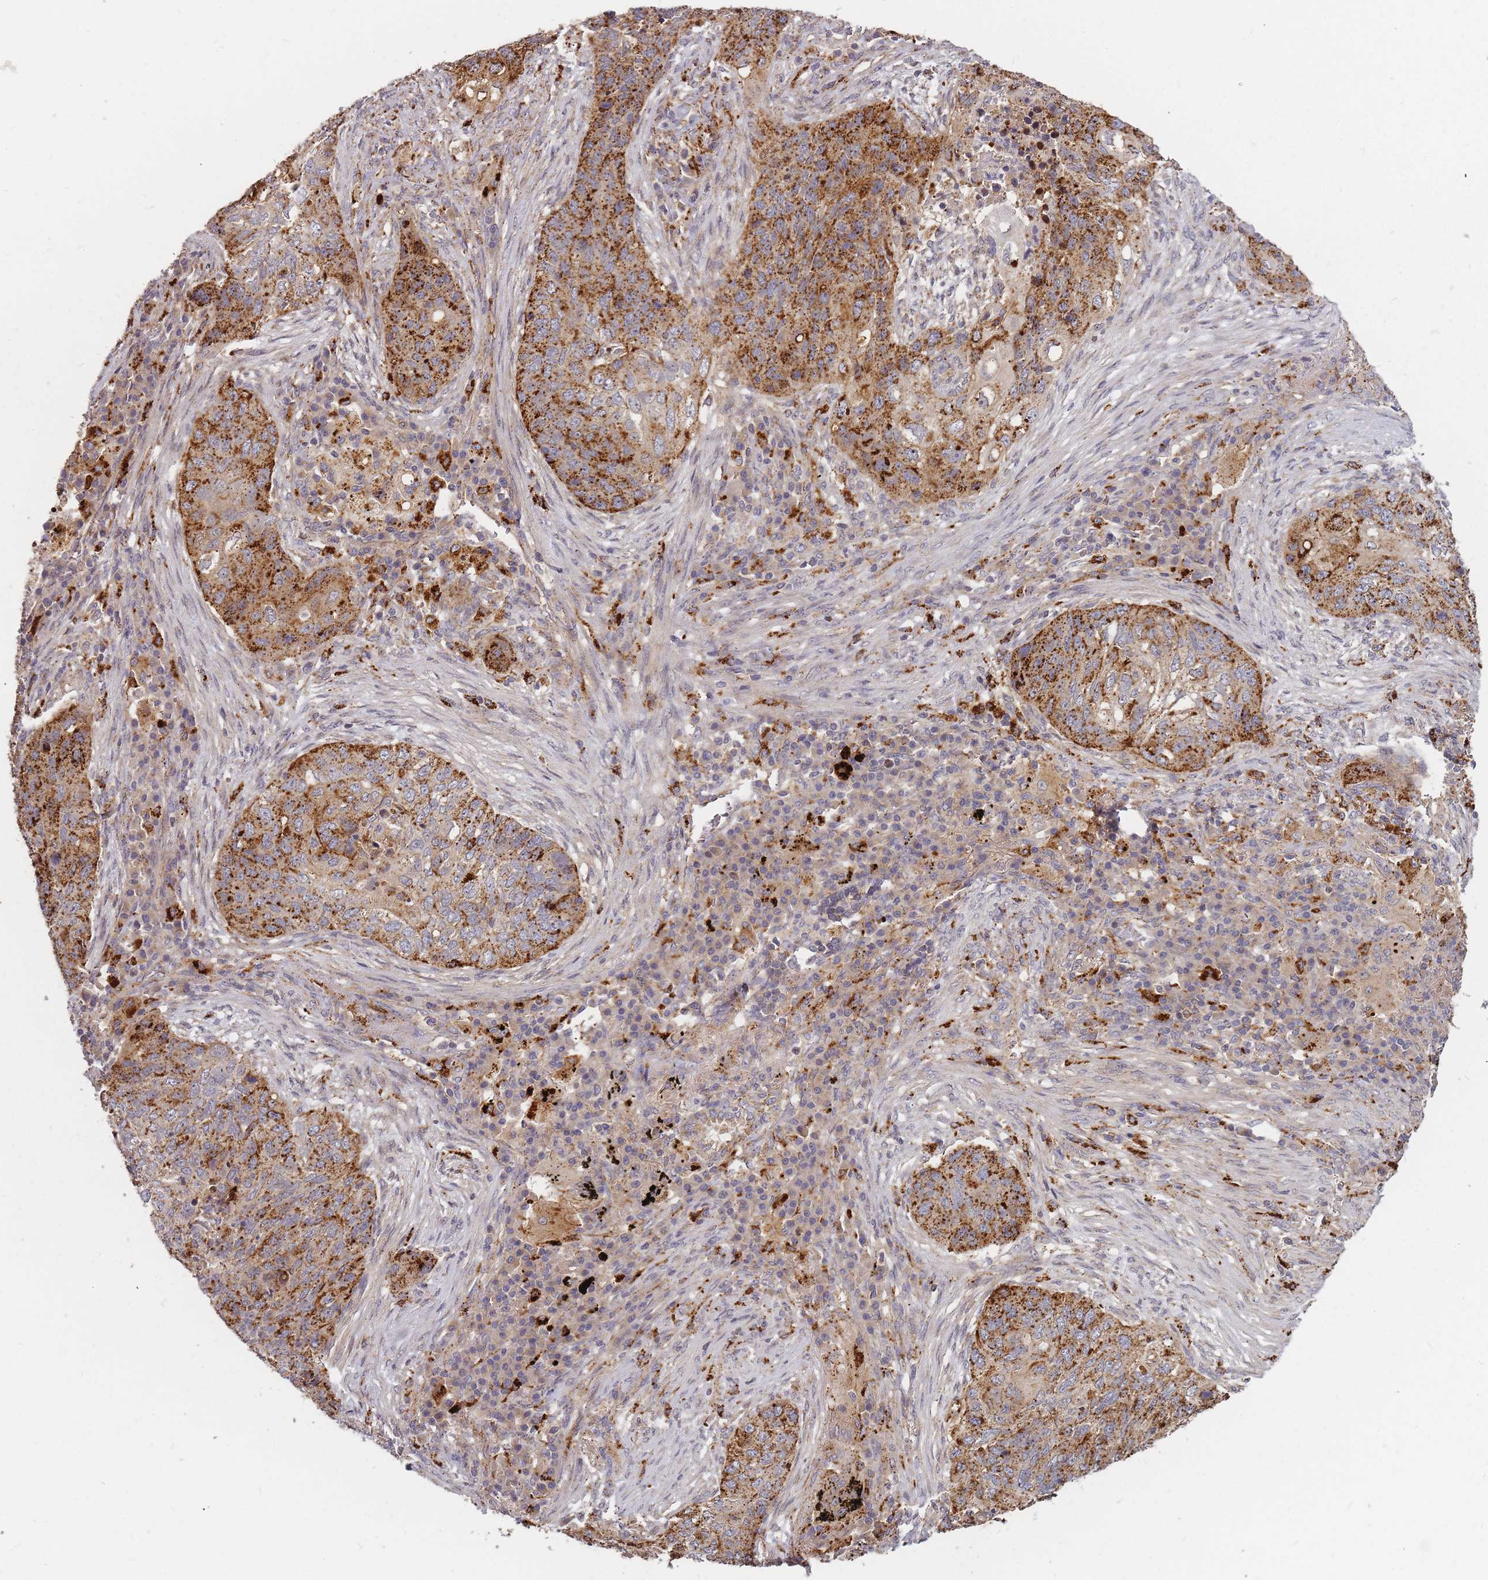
{"staining": {"intensity": "strong", "quantity": "25%-75%", "location": "cytoplasmic/membranous"}, "tissue": "lung cancer", "cell_type": "Tumor cells", "image_type": "cancer", "snomed": [{"axis": "morphology", "description": "Squamous cell carcinoma, NOS"}, {"axis": "topography", "description": "Lung"}], "caption": "Immunohistochemical staining of lung cancer shows high levels of strong cytoplasmic/membranous staining in approximately 25%-75% of tumor cells.", "gene": "ATG5", "patient": {"sex": "female", "age": 63}}